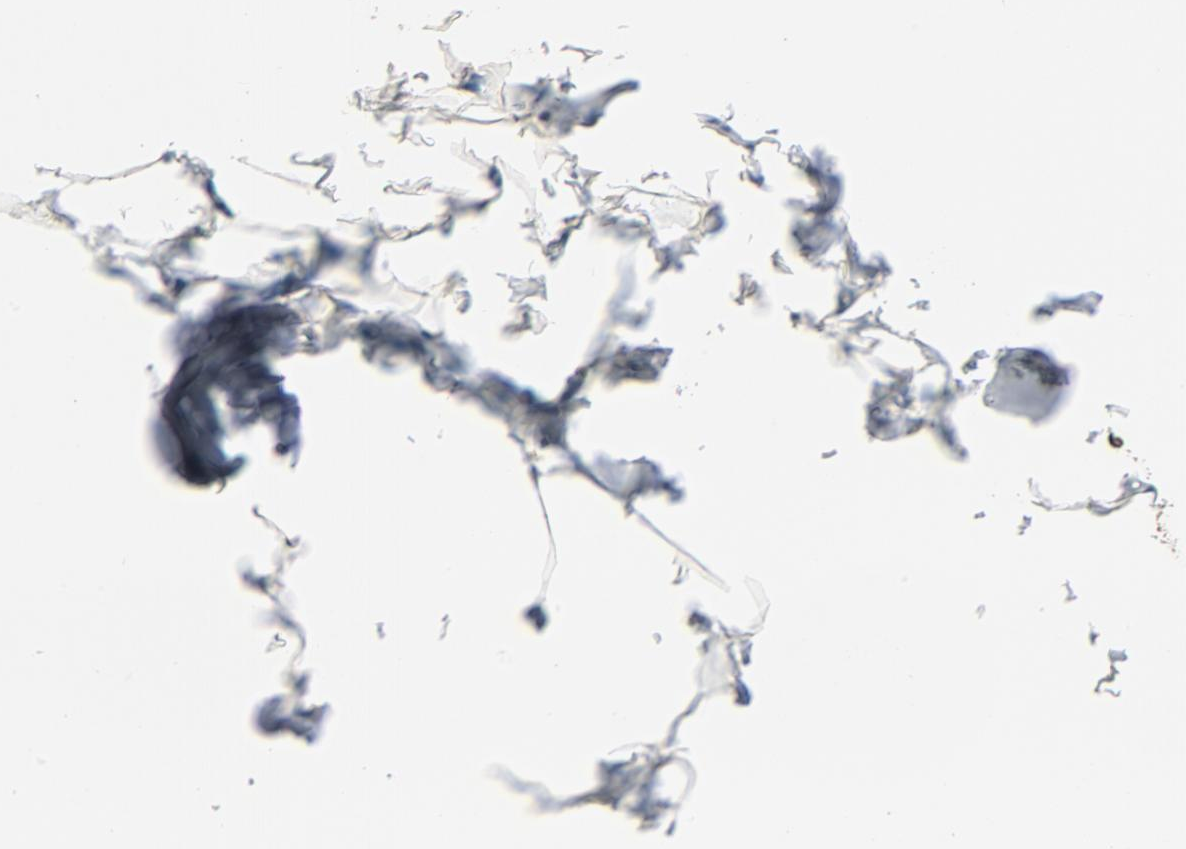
{"staining": {"intensity": "weak", "quantity": ">75%", "location": "cytoplasmic/membranous"}, "tissue": "adipose tissue", "cell_type": "Adipocytes", "image_type": "normal", "snomed": [{"axis": "morphology", "description": "Normal tissue, NOS"}, {"axis": "topography", "description": "Vascular tissue"}], "caption": "Weak cytoplasmic/membranous expression is seen in approximately >75% of adipocytes in normal adipose tissue. The staining was performed using DAB (3,3'-diaminobenzidine), with brown indicating positive protein expression. Nuclei are stained blue with hematoxylin.", "gene": "MT3", "patient": {"sex": "male", "age": 41}}